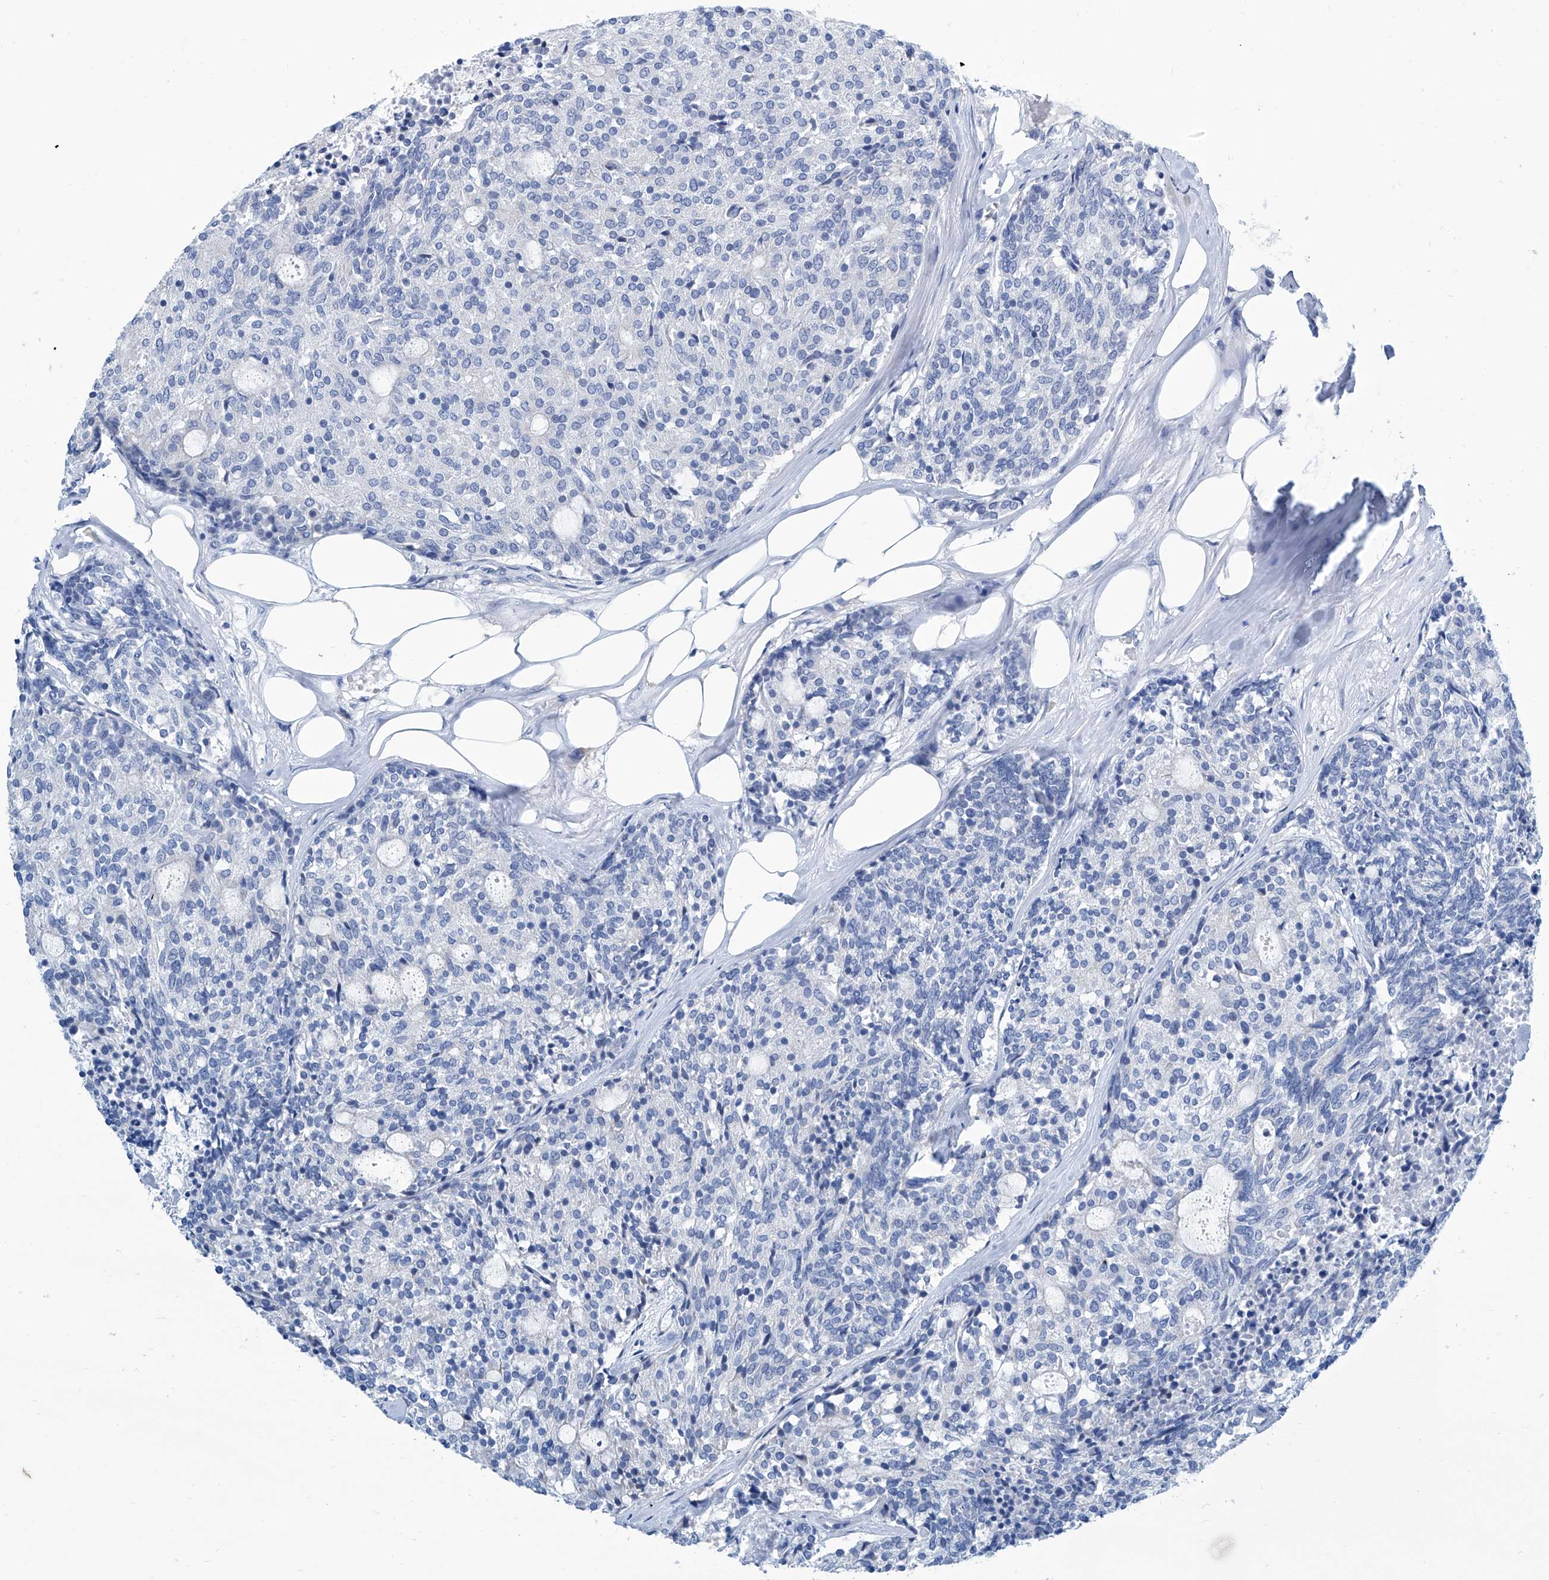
{"staining": {"intensity": "negative", "quantity": "none", "location": "none"}, "tissue": "carcinoid", "cell_type": "Tumor cells", "image_type": "cancer", "snomed": [{"axis": "morphology", "description": "Carcinoid, malignant, NOS"}, {"axis": "topography", "description": "Pancreas"}], "caption": "This is an immunohistochemistry (IHC) photomicrograph of carcinoid. There is no expression in tumor cells.", "gene": "ZNF519", "patient": {"sex": "female", "age": 54}}